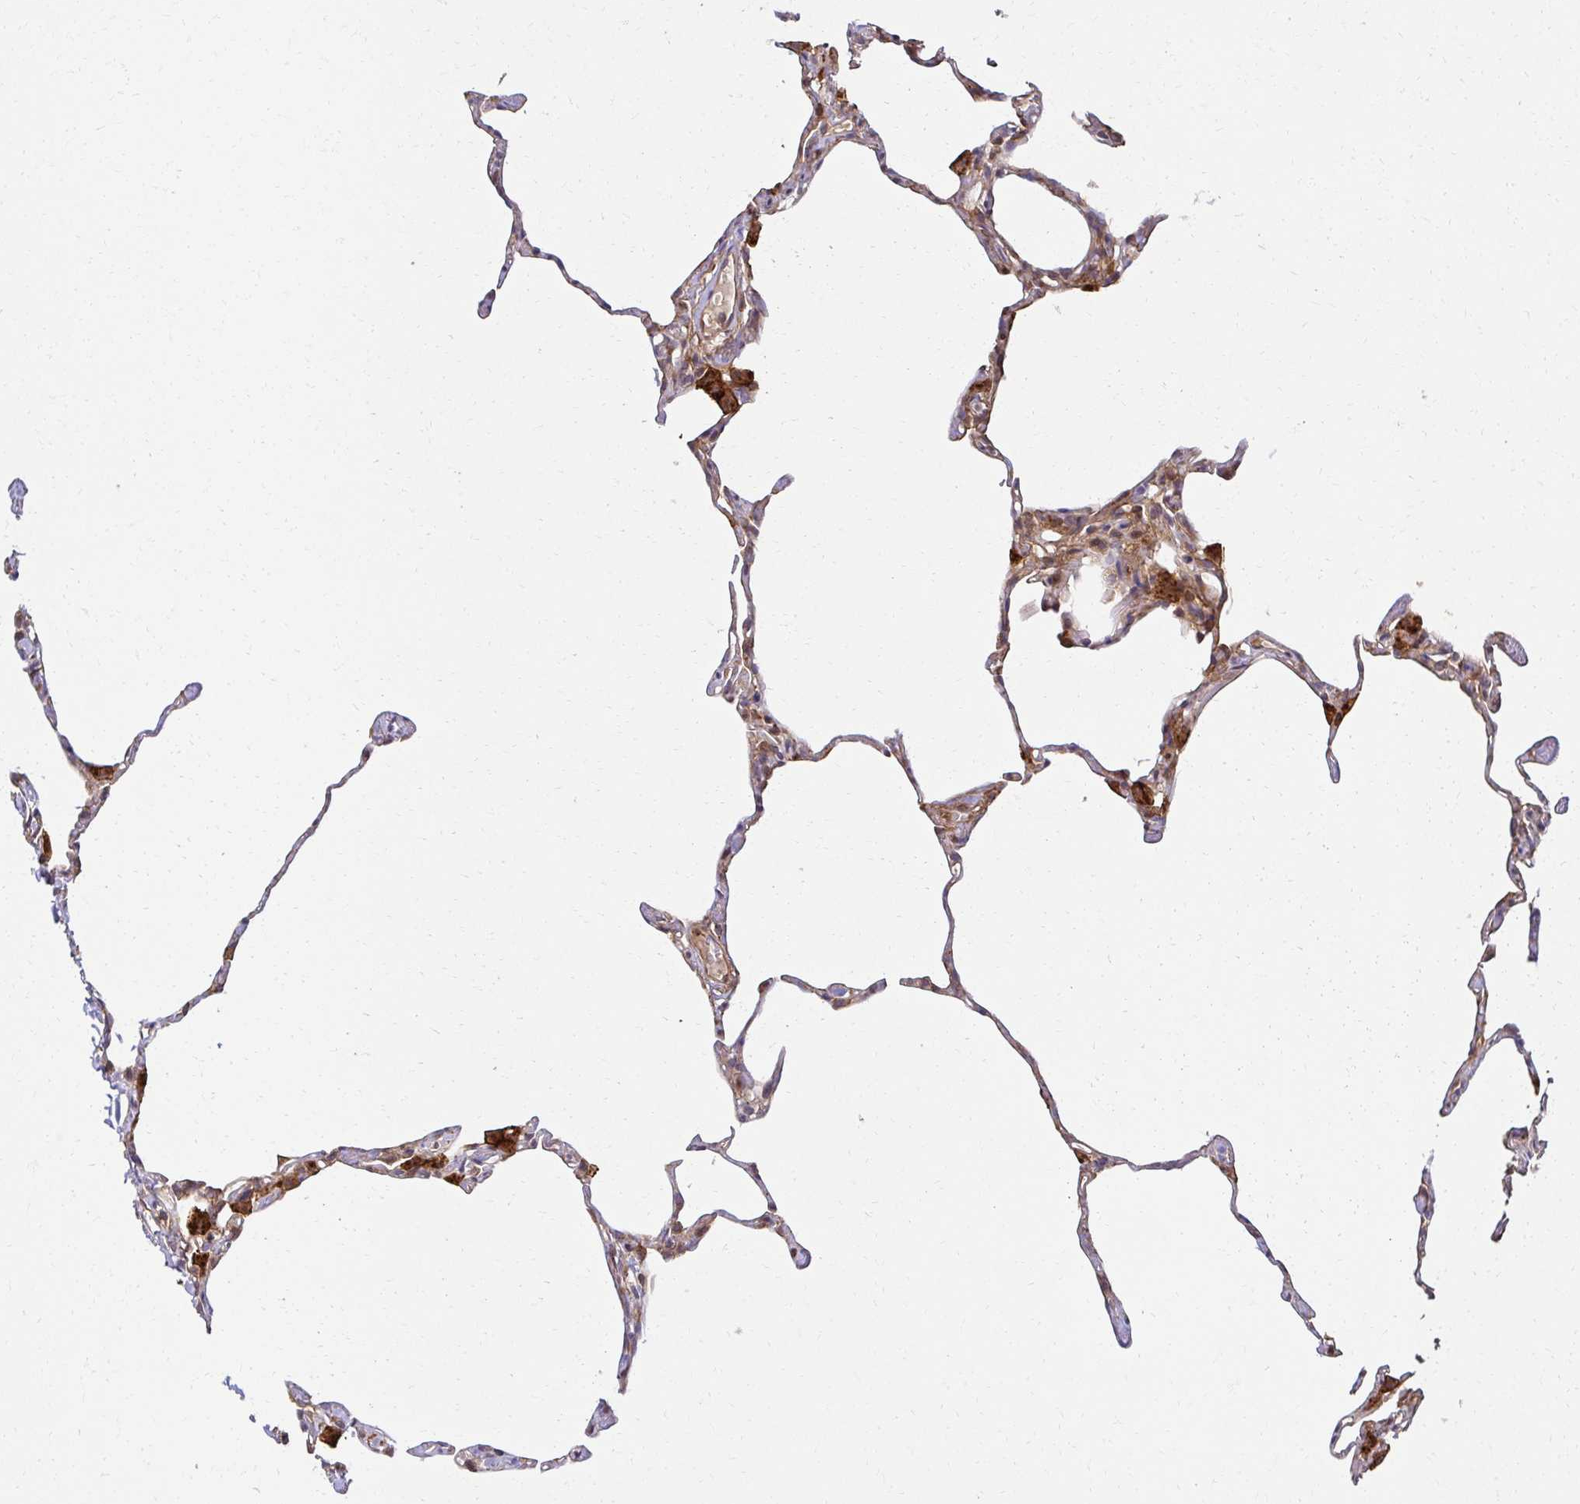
{"staining": {"intensity": "moderate", "quantity": "<25%", "location": "cytoplasmic/membranous"}, "tissue": "lung", "cell_type": "Alveolar cells", "image_type": "normal", "snomed": [{"axis": "morphology", "description": "Normal tissue, NOS"}, {"axis": "topography", "description": "Lung"}], "caption": "Protein expression analysis of unremarkable lung shows moderate cytoplasmic/membranous expression in approximately <25% of alveolar cells.", "gene": "PSMA4", "patient": {"sex": "male", "age": 65}}